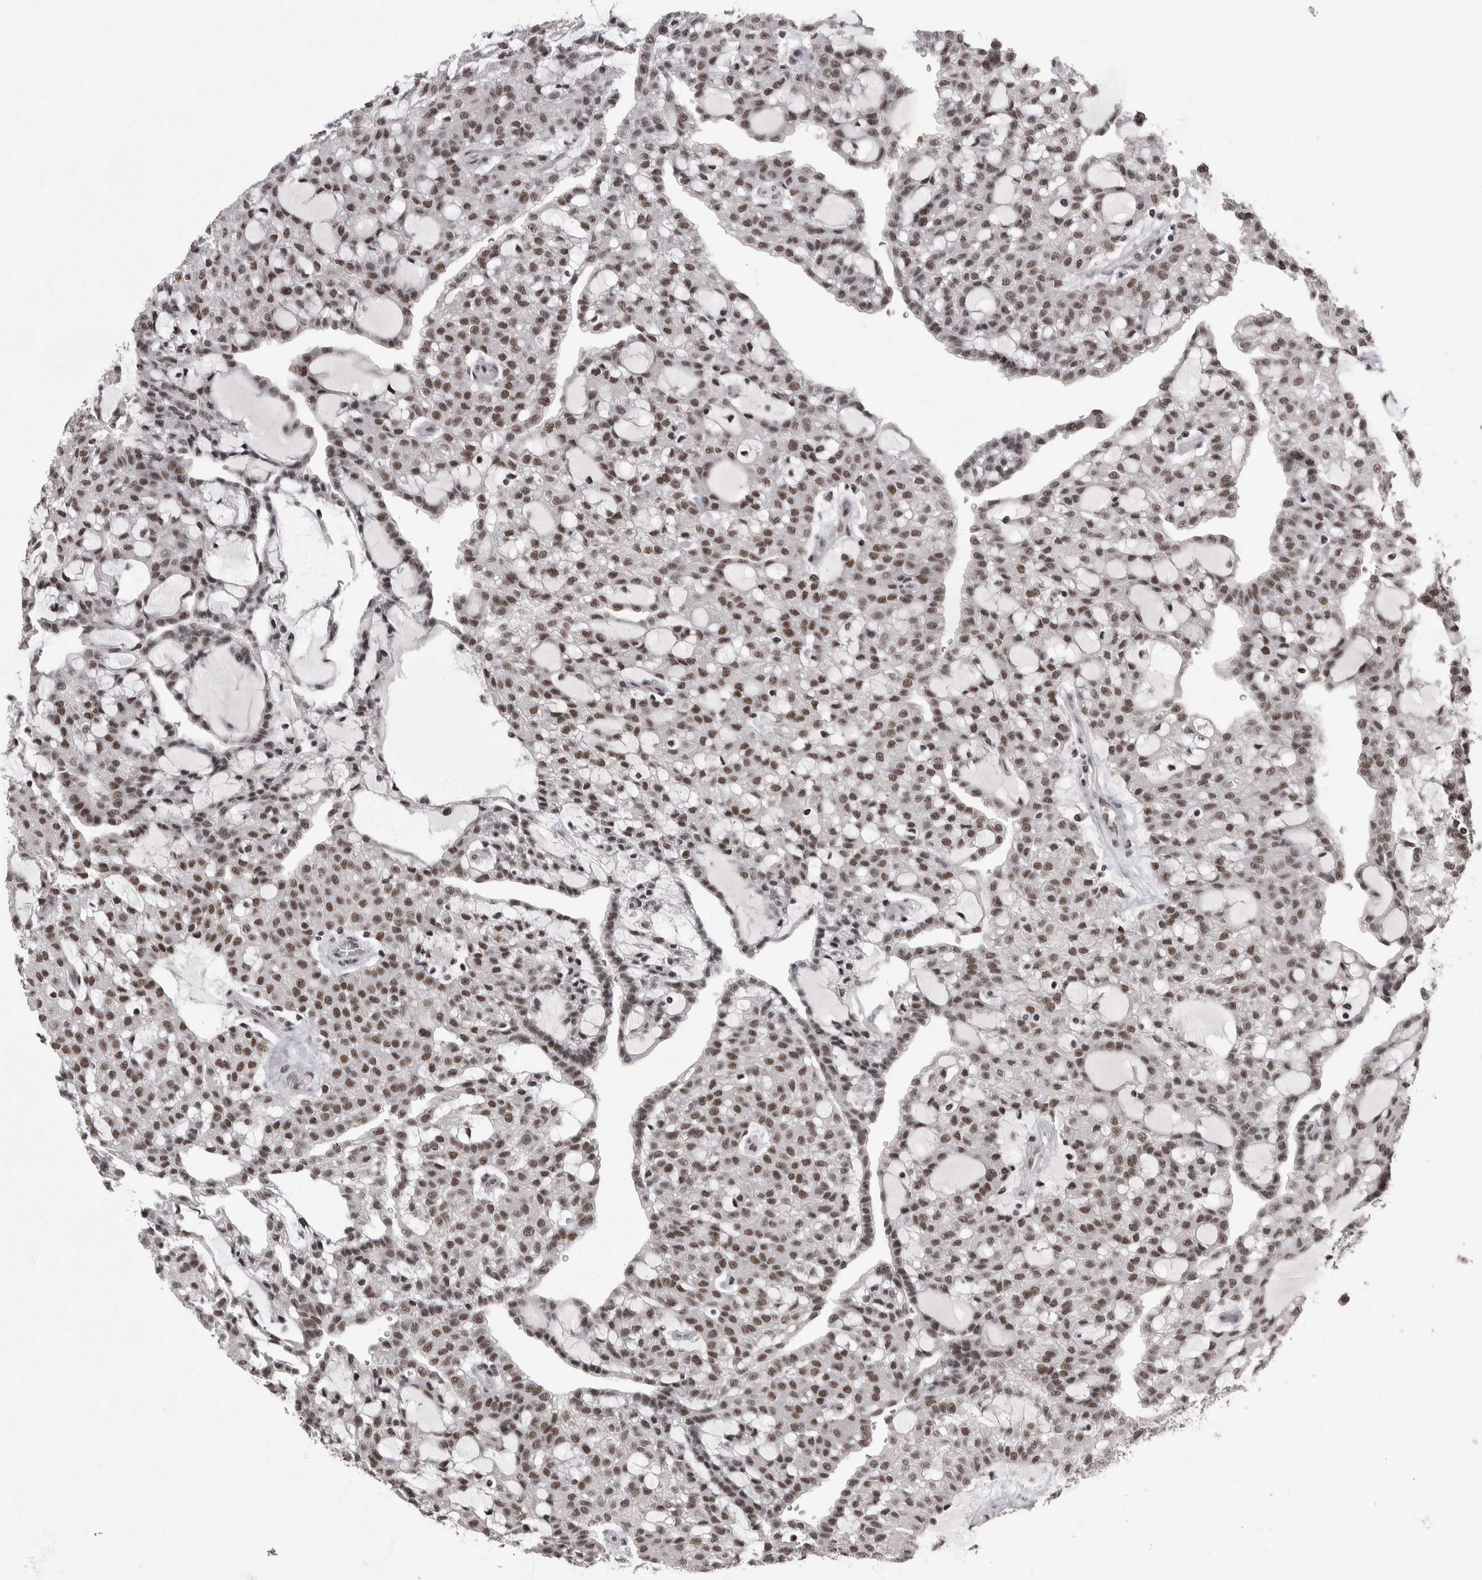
{"staining": {"intensity": "moderate", "quantity": ">75%", "location": "nuclear"}, "tissue": "renal cancer", "cell_type": "Tumor cells", "image_type": "cancer", "snomed": [{"axis": "morphology", "description": "Adenocarcinoma, NOS"}, {"axis": "topography", "description": "Kidney"}], "caption": "Tumor cells display medium levels of moderate nuclear staining in approximately >75% of cells in human renal cancer.", "gene": "DMTF1", "patient": {"sex": "male", "age": 63}}